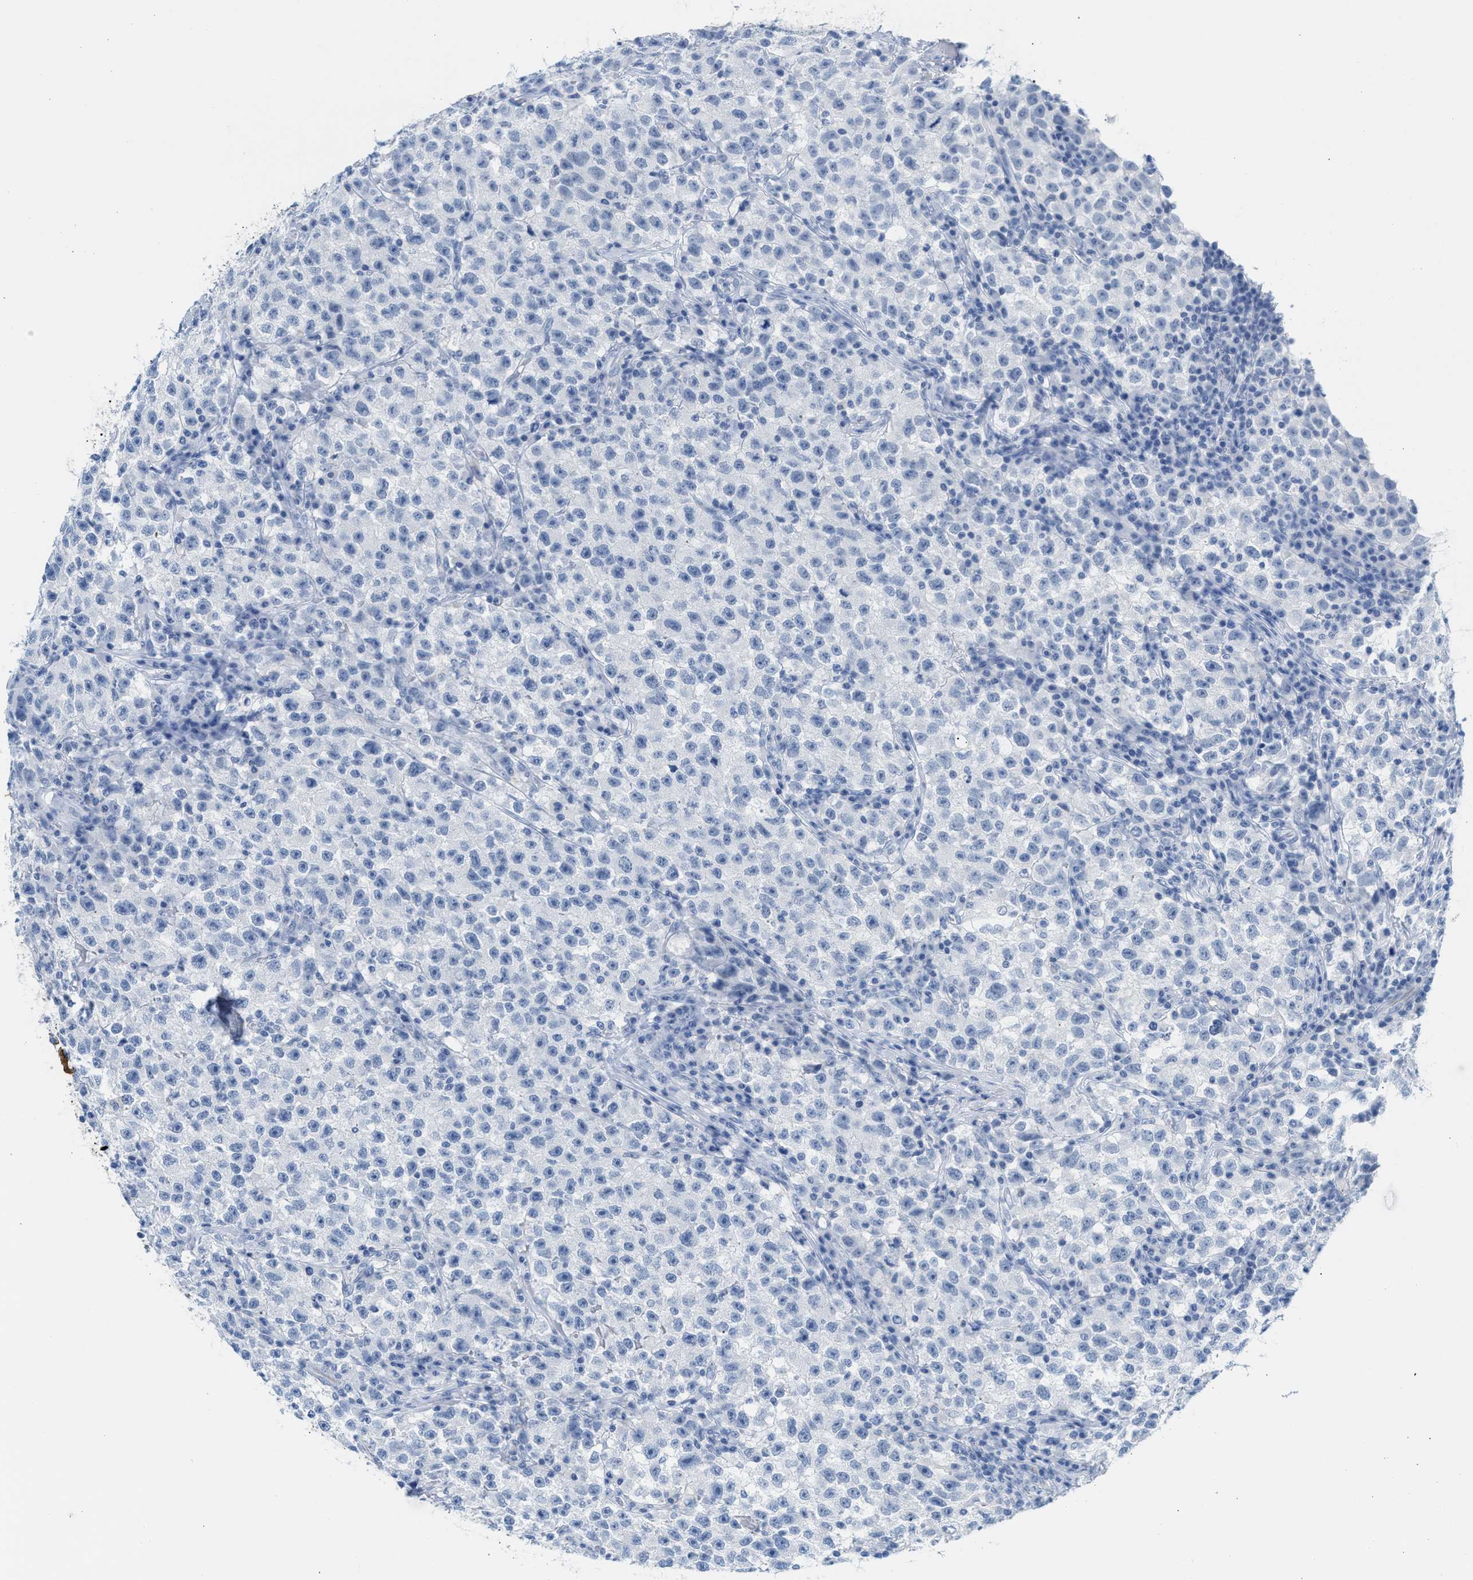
{"staining": {"intensity": "negative", "quantity": "none", "location": "none"}, "tissue": "testis cancer", "cell_type": "Tumor cells", "image_type": "cancer", "snomed": [{"axis": "morphology", "description": "Seminoma, NOS"}, {"axis": "topography", "description": "Testis"}], "caption": "Immunohistochemistry (IHC) micrograph of neoplastic tissue: testis seminoma stained with DAB (3,3'-diaminobenzidine) exhibits no significant protein positivity in tumor cells.", "gene": "TNR", "patient": {"sex": "male", "age": 22}}